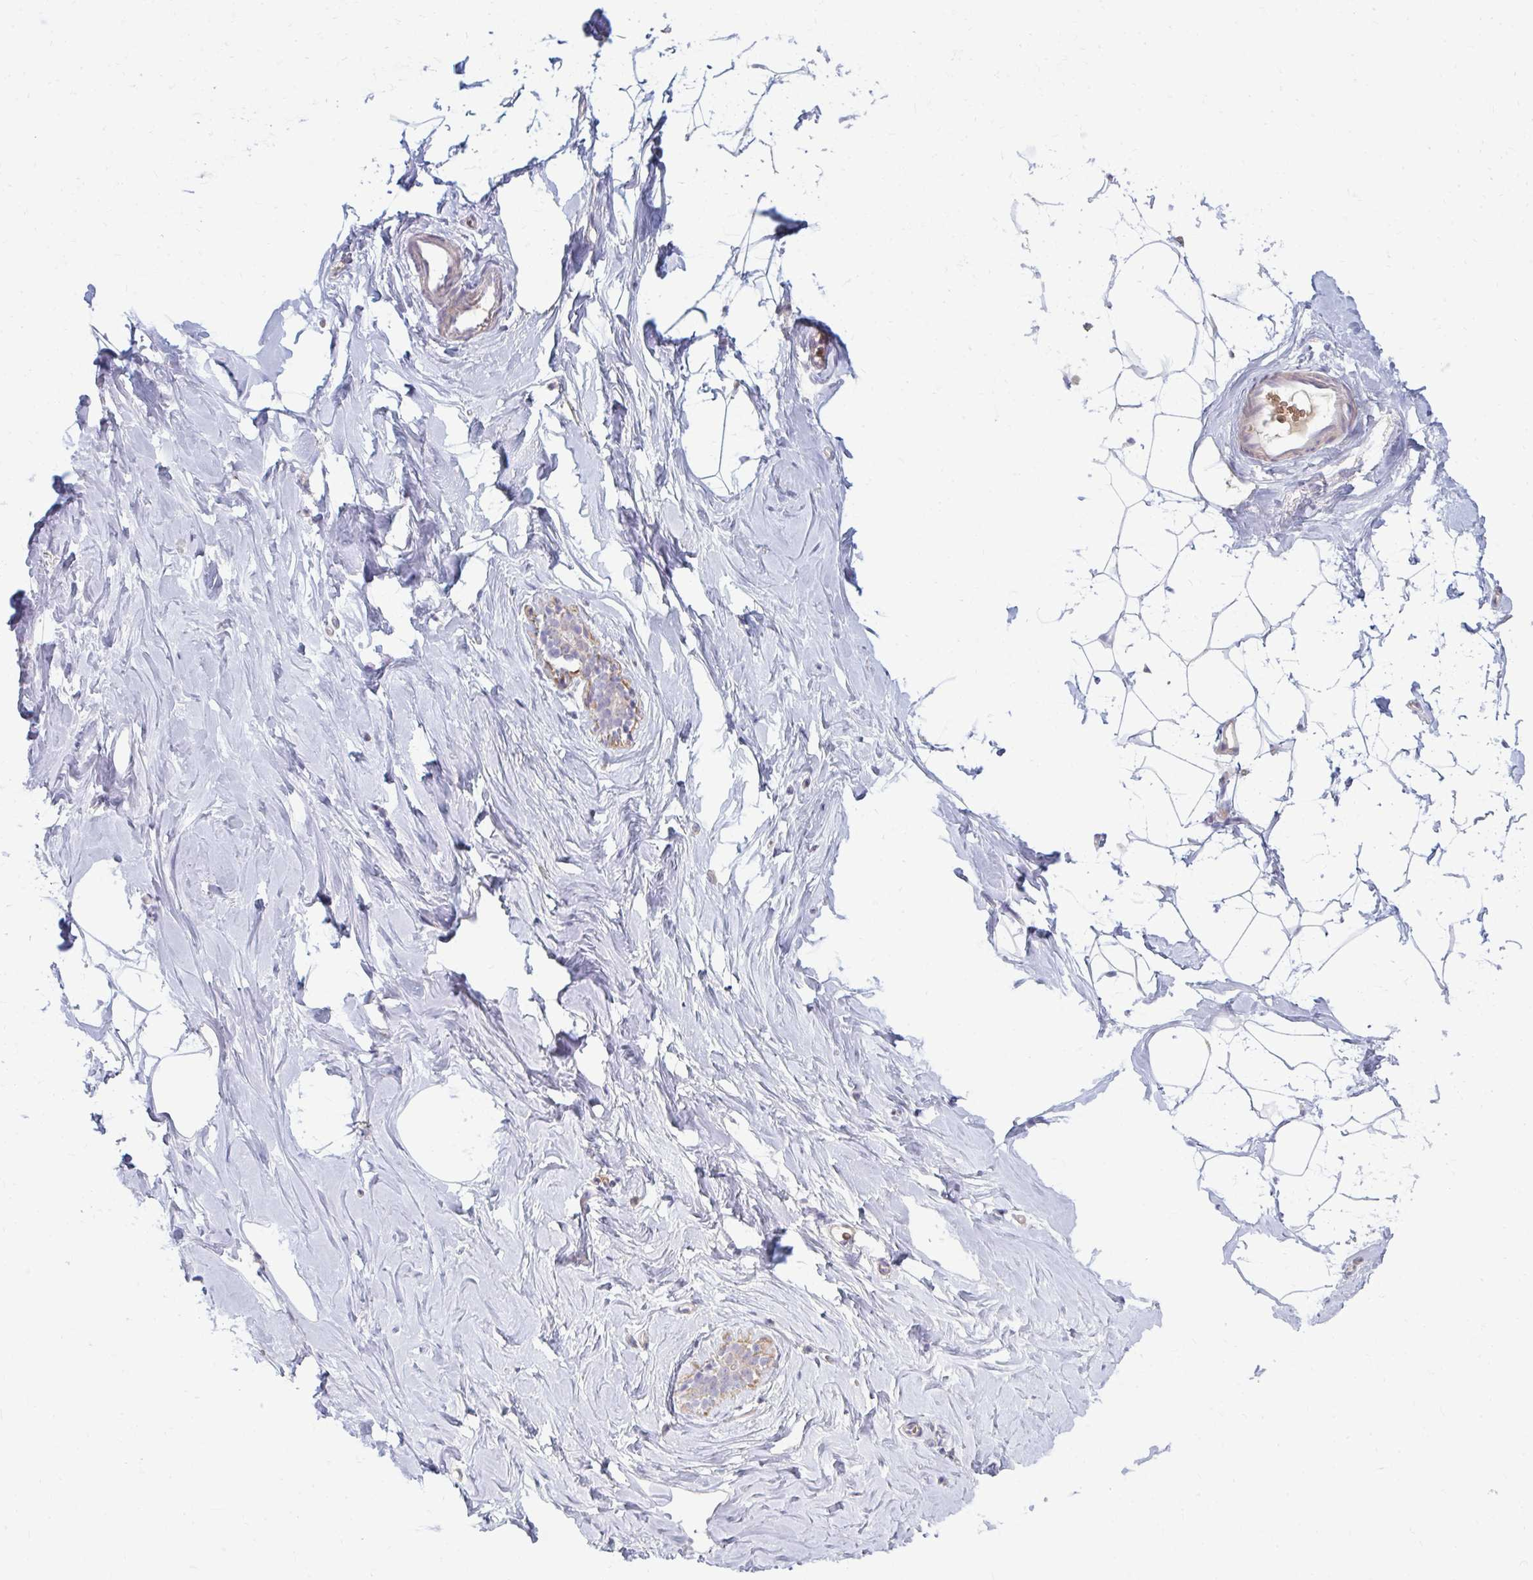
{"staining": {"intensity": "negative", "quantity": "none", "location": "none"}, "tissue": "breast", "cell_type": "Adipocytes", "image_type": "normal", "snomed": [{"axis": "morphology", "description": "Normal tissue, NOS"}, {"axis": "topography", "description": "Breast"}], "caption": "This is an immunohistochemistry image of unremarkable breast. There is no expression in adipocytes.", "gene": "RAB33A", "patient": {"sex": "female", "age": 32}}